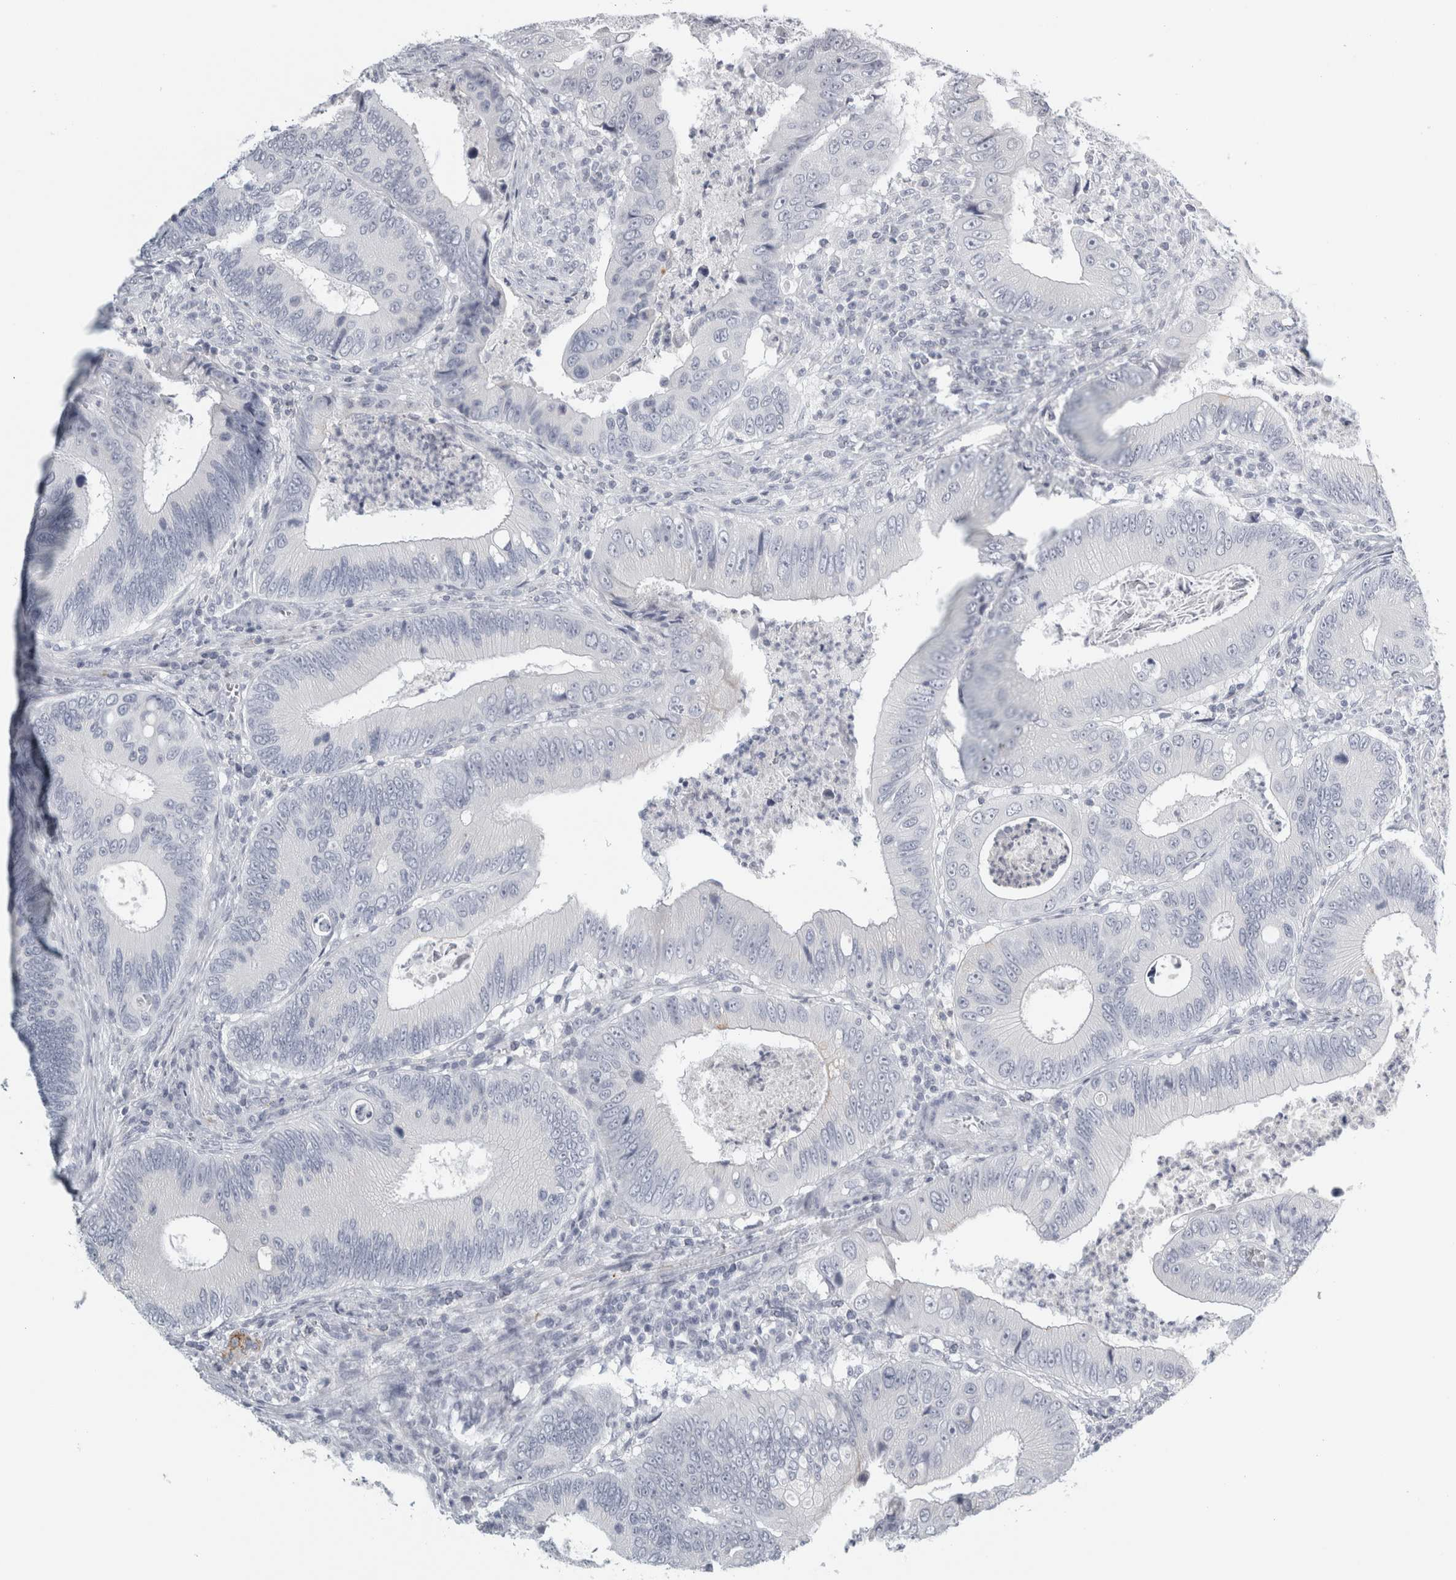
{"staining": {"intensity": "negative", "quantity": "none", "location": "none"}, "tissue": "colorectal cancer", "cell_type": "Tumor cells", "image_type": "cancer", "snomed": [{"axis": "morphology", "description": "Inflammation, NOS"}, {"axis": "morphology", "description": "Adenocarcinoma, NOS"}, {"axis": "topography", "description": "Colon"}], "caption": "This is a image of IHC staining of adenocarcinoma (colorectal), which shows no positivity in tumor cells.", "gene": "CPE", "patient": {"sex": "male", "age": 72}}